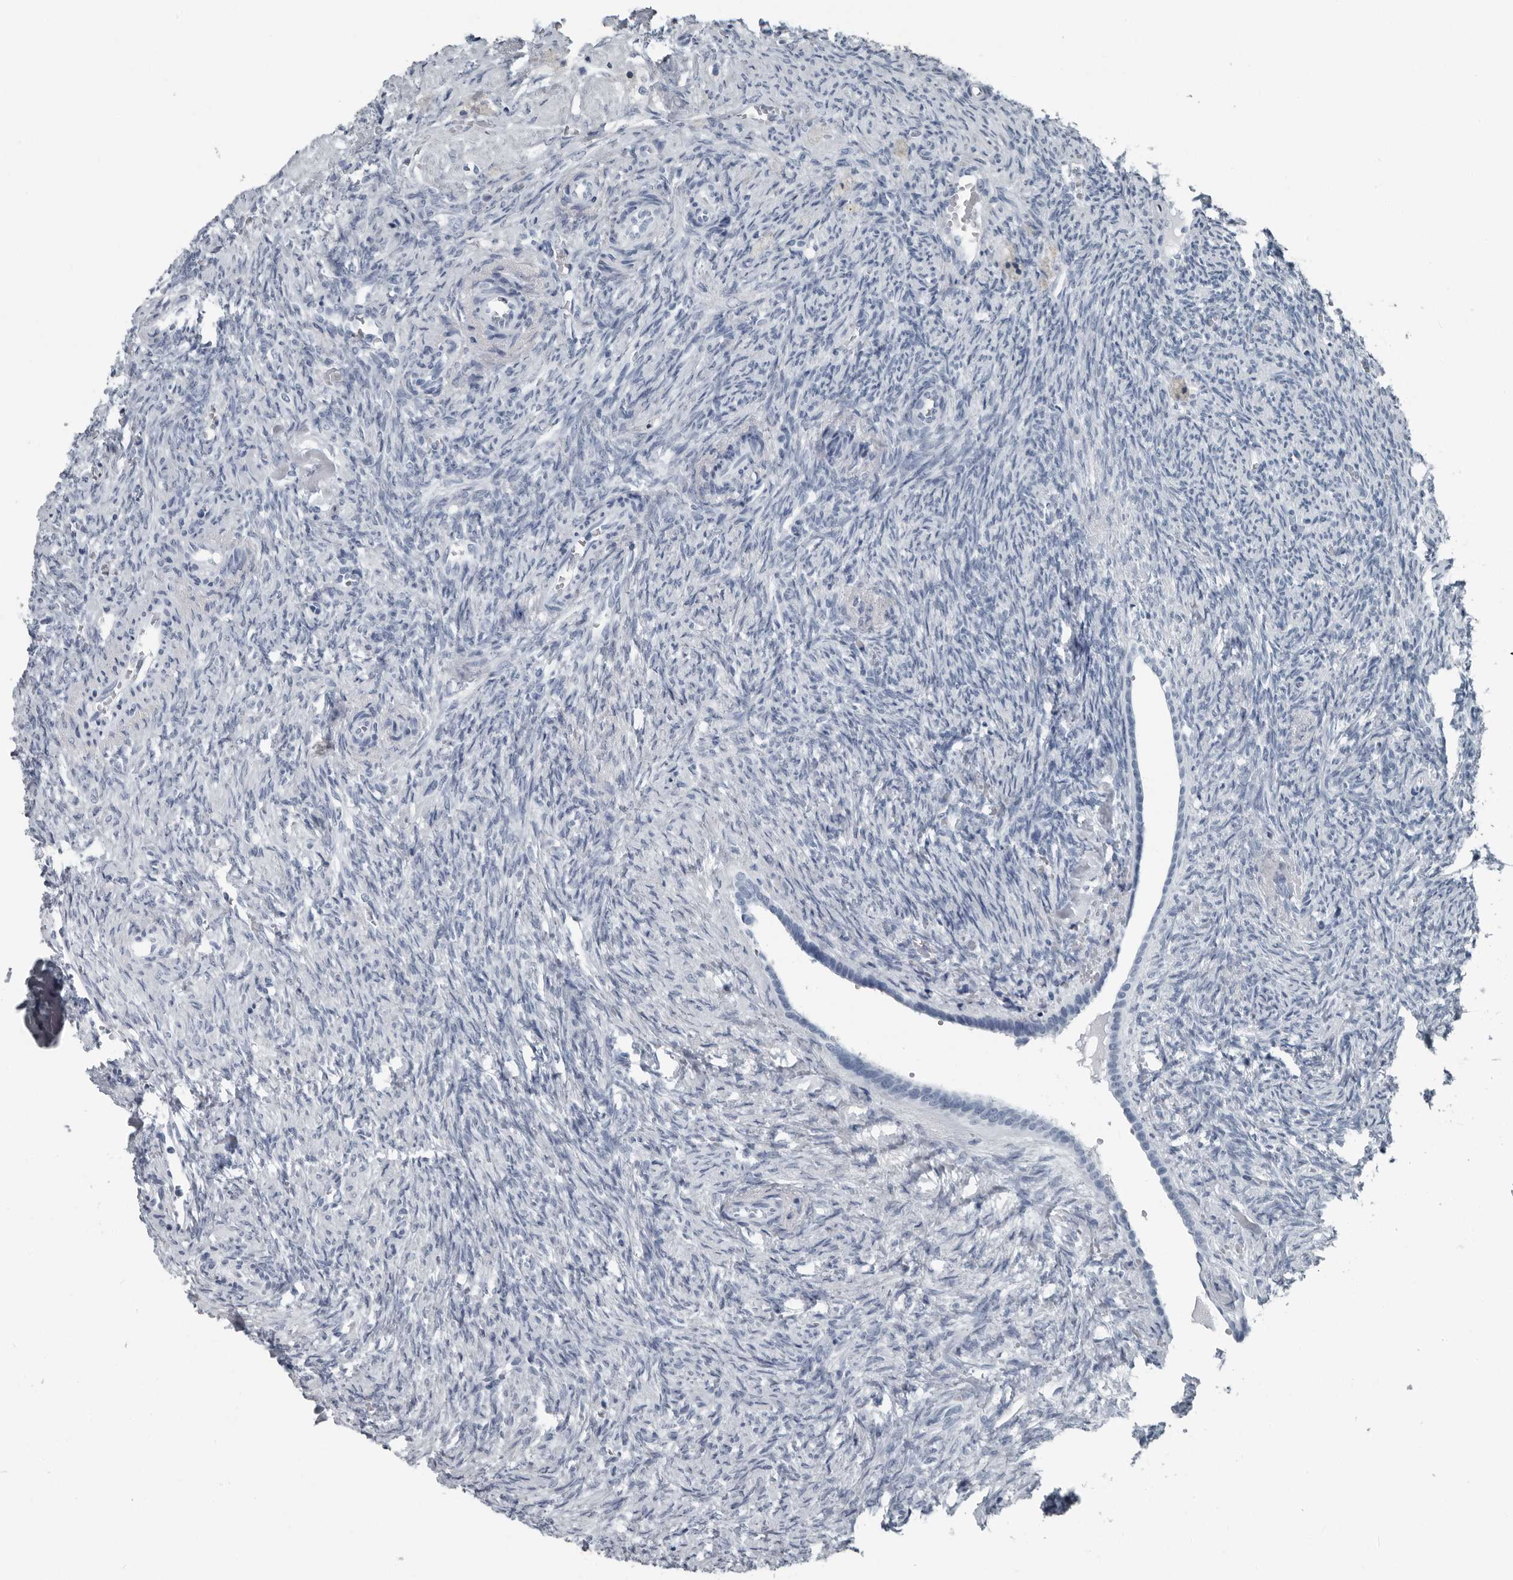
{"staining": {"intensity": "negative", "quantity": "none", "location": "none"}, "tissue": "ovary", "cell_type": "Ovarian stroma cells", "image_type": "normal", "snomed": [{"axis": "morphology", "description": "Normal tissue, NOS"}, {"axis": "topography", "description": "Ovary"}], "caption": "This is an immunohistochemistry image of benign human ovary. There is no staining in ovarian stroma cells.", "gene": "PRSS1", "patient": {"sex": "female", "age": 41}}